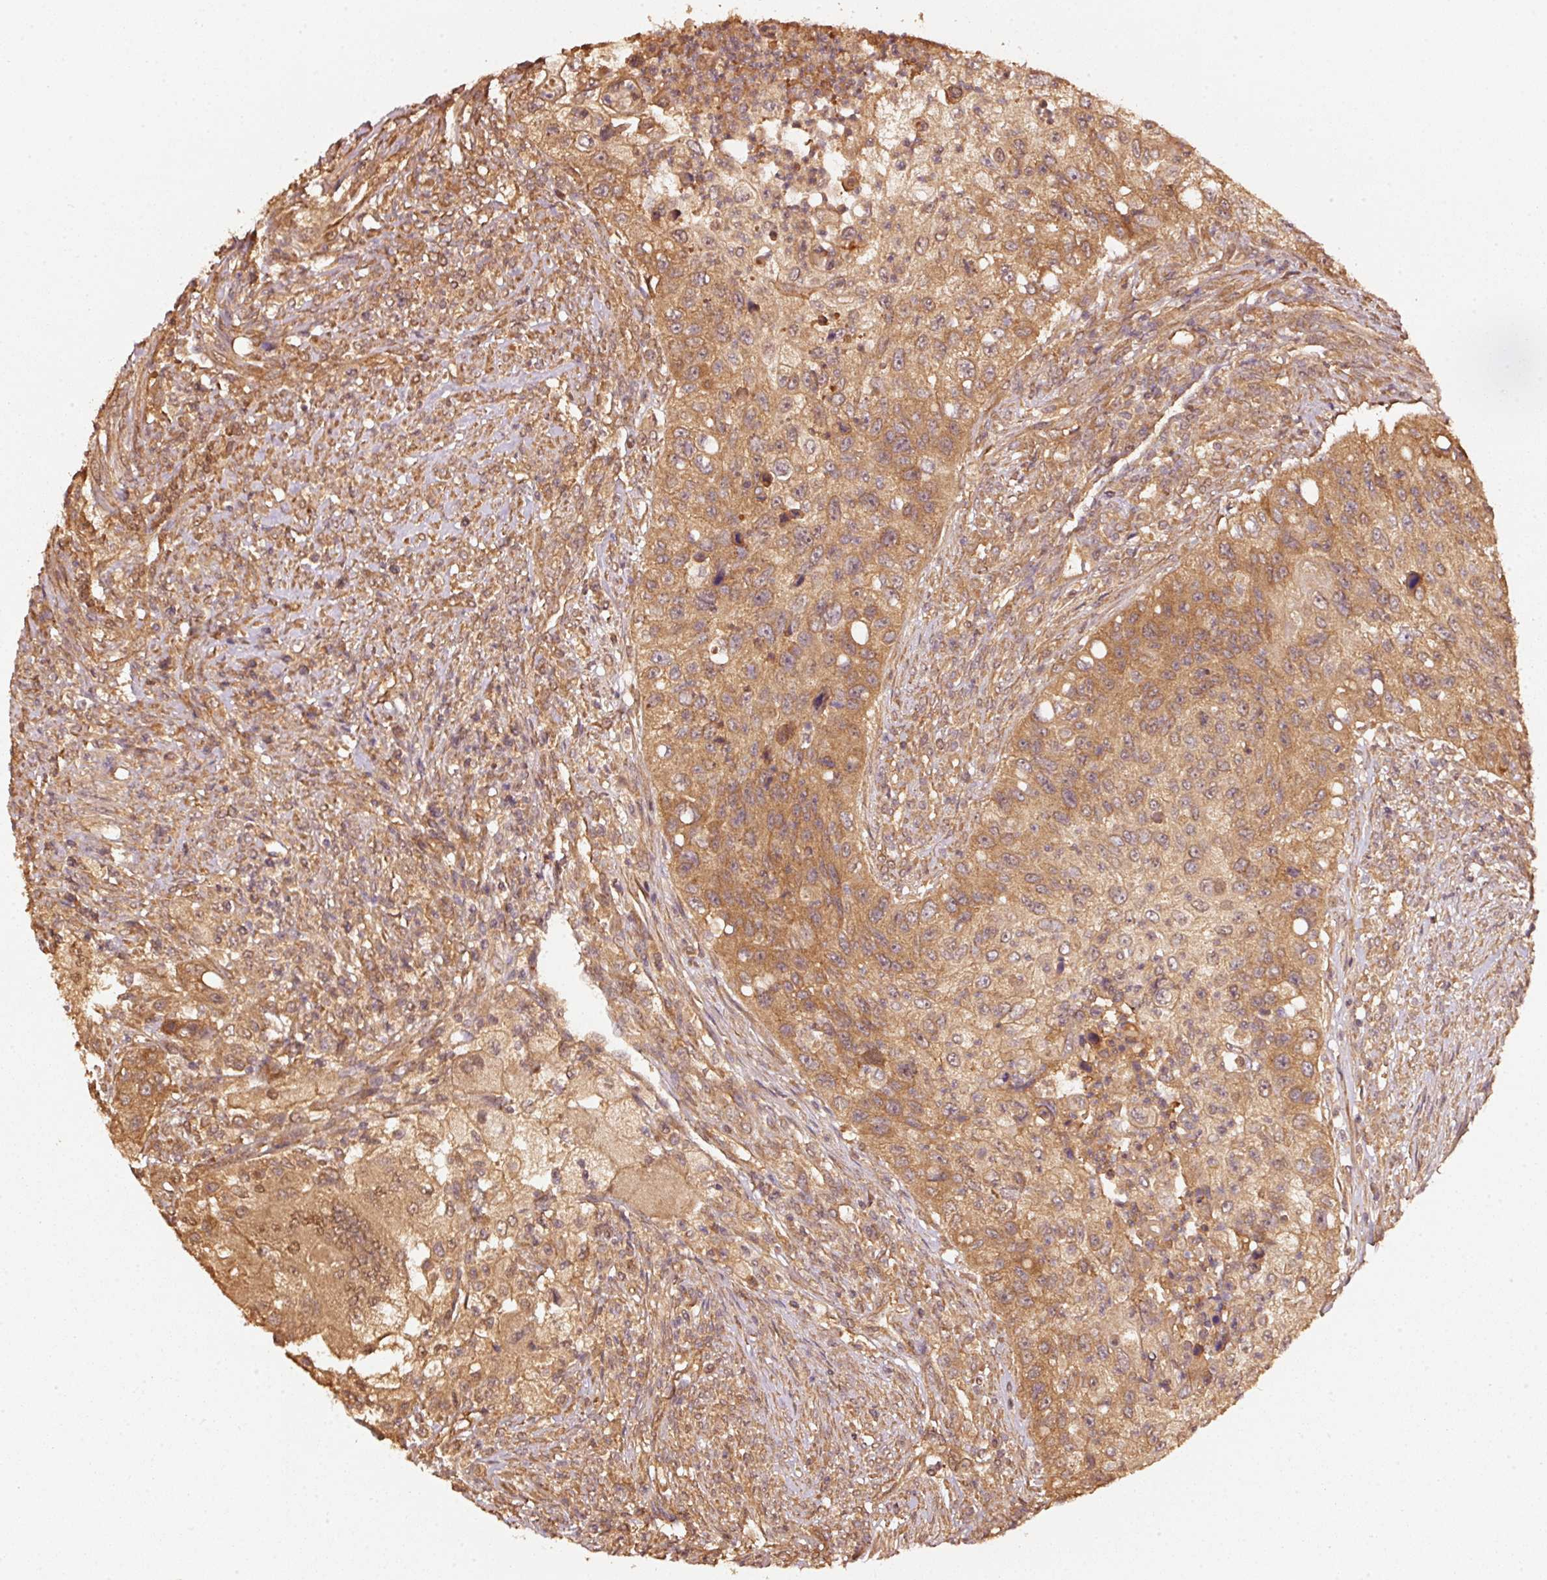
{"staining": {"intensity": "moderate", "quantity": ">75%", "location": "cytoplasmic/membranous"}, "tissue": "urothelial cancer", "cell_type": "Tumor cells", "image_type": "cancer", "snomed": [{"axis": "morphology", "description": "Urothelial carcinoma, High grade"}, {"axis": "topography", "description": "Urinary bladder"}], "caption": "A high-resolution histopathology image shows immunohistochemistry staining of urothelial cancer, which exhibits moderate cytoplasmic/membranous positivity in approximately >75% of tumor cells.", "gene": "STAU1", "patient": {"sex": "female", "age": 60}}